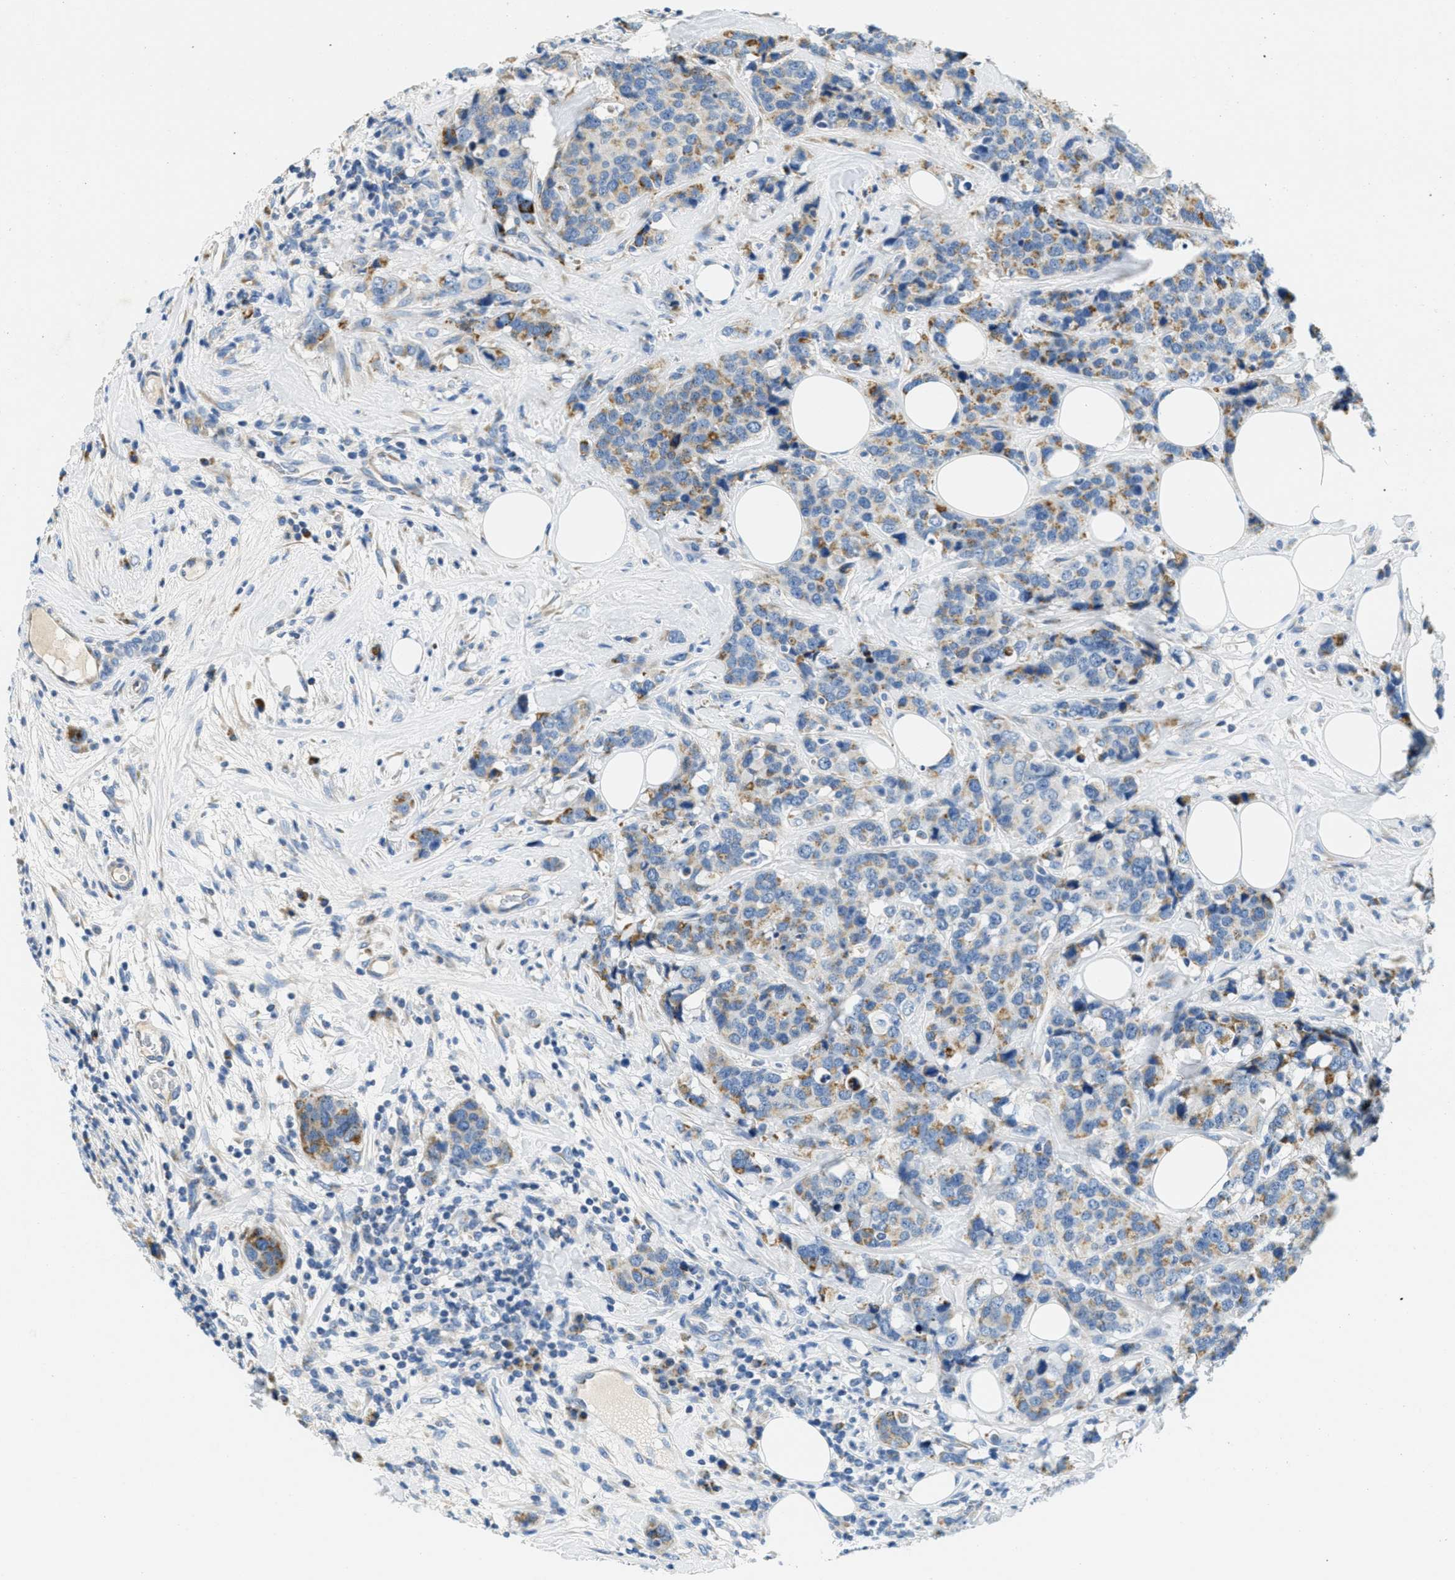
{"staining": {"intensity": "moderate", "quantity": "25%-75%", "location": "cytoplasmic/membranous"}, "tissue": "breast cancer", "cell_type": "Tumor cells", "image_type": "cancer", "snomed": [{"axis": "morphology", "description": "Lobular carcinoma"}, {"axis": "topography", "description": "Breast"}], "caption": "IHC (DAB (3,3'-diaminobenzidine)) staining of breast cancer (lobular carcinoma) shows moderate cytoplasmic/membranous protein staining in approximately 25%-75% of tumor cells. Nuclei are stained in blue.", "gene": "CA4", "patient": {"sex": "female", "age": 59}}